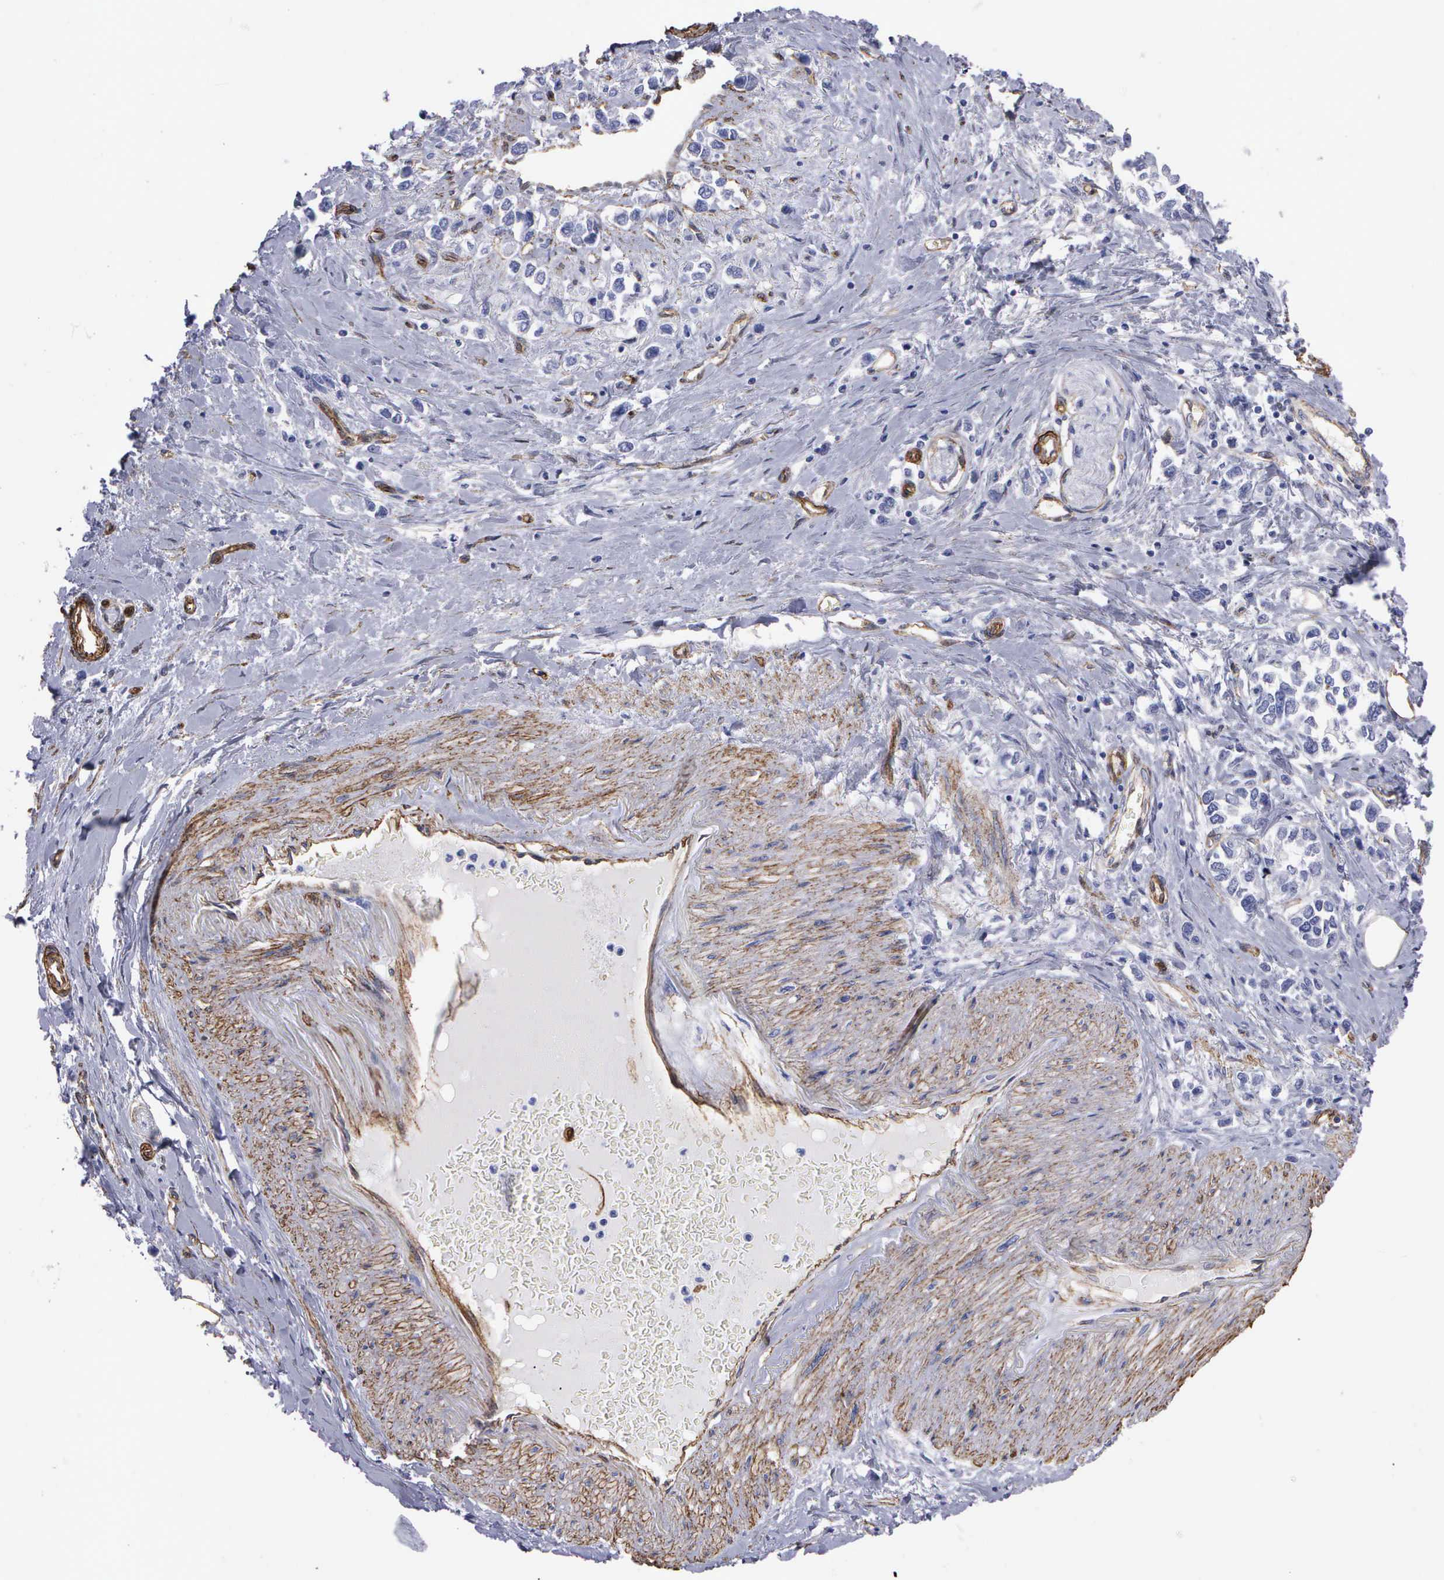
{"staining": {"intensity": "negative", "quantity": "none", "location": "none"}, "tissue": "stomach cancer", "cell_type": "Tumor cells", "image_type": "cancer", "snomed": [{"axis": "morphology", "description": "Adenocarcinoma, NOS"}, {"axis": "topography", "description": "Stomach, upper"}], "caption": "Histopathology image shows no significant protein expression in tumor cells of stomach cancer (adenocarcinoma).", "gene": "MAGEB10", "patient": {"sex": "male", "age": 76}}